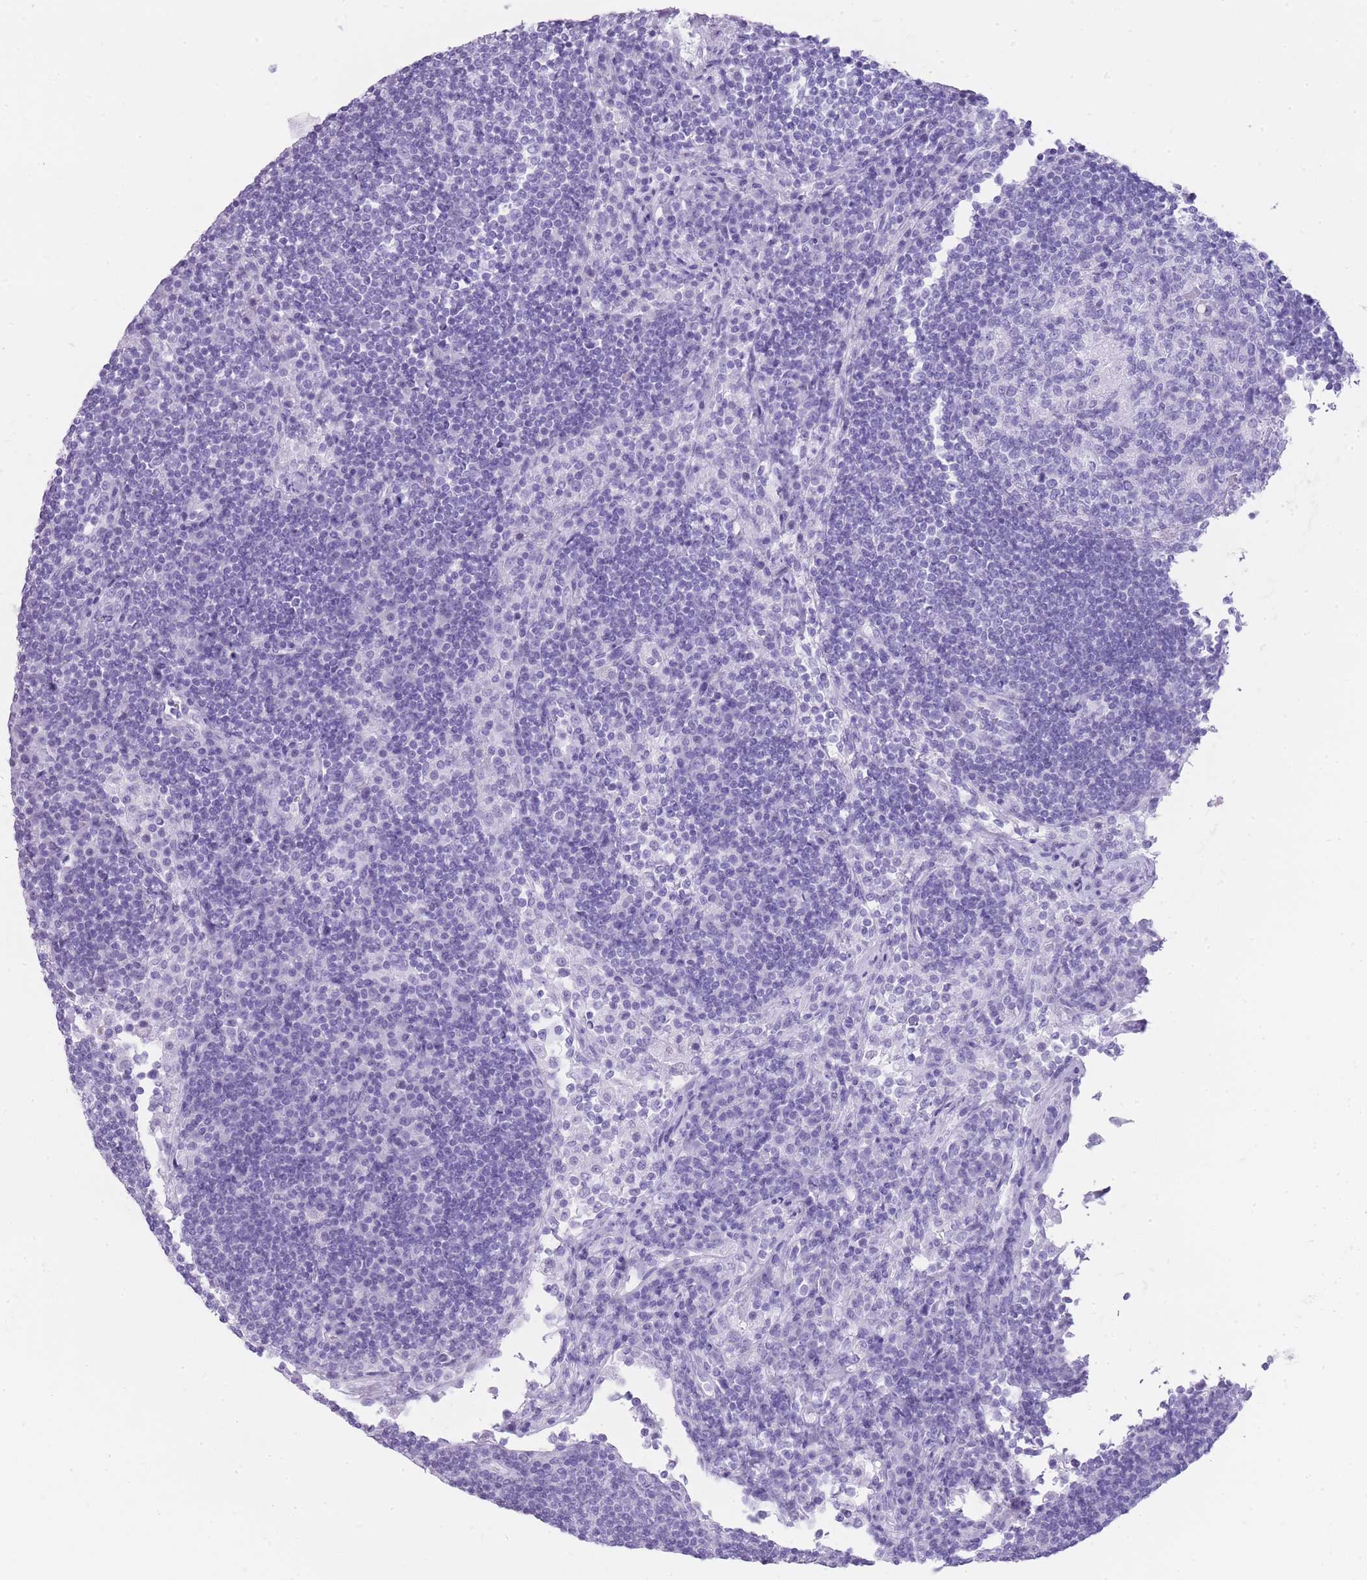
{"staining": {"intensity": "negative", "quantity": "none", "location": "none"}, "tissue": "lymph node", "cell_type": "Germinal center cells", "image_type": "normal", "snomed": [{"axis": "morphology", "description": "Normal tissue, NOS"}, {"axis": "topography", "description": "Lymph node"}], "caption": "The histopathology image exhibits no significant positivity in germinal center cells of lymph node. Brightfield microscopy of IHC stained with DAB (brown) and hematoxylin (blue), captured at high magnification.", "gene": "INS", "patient": {"sex": "female", "age": 53}}